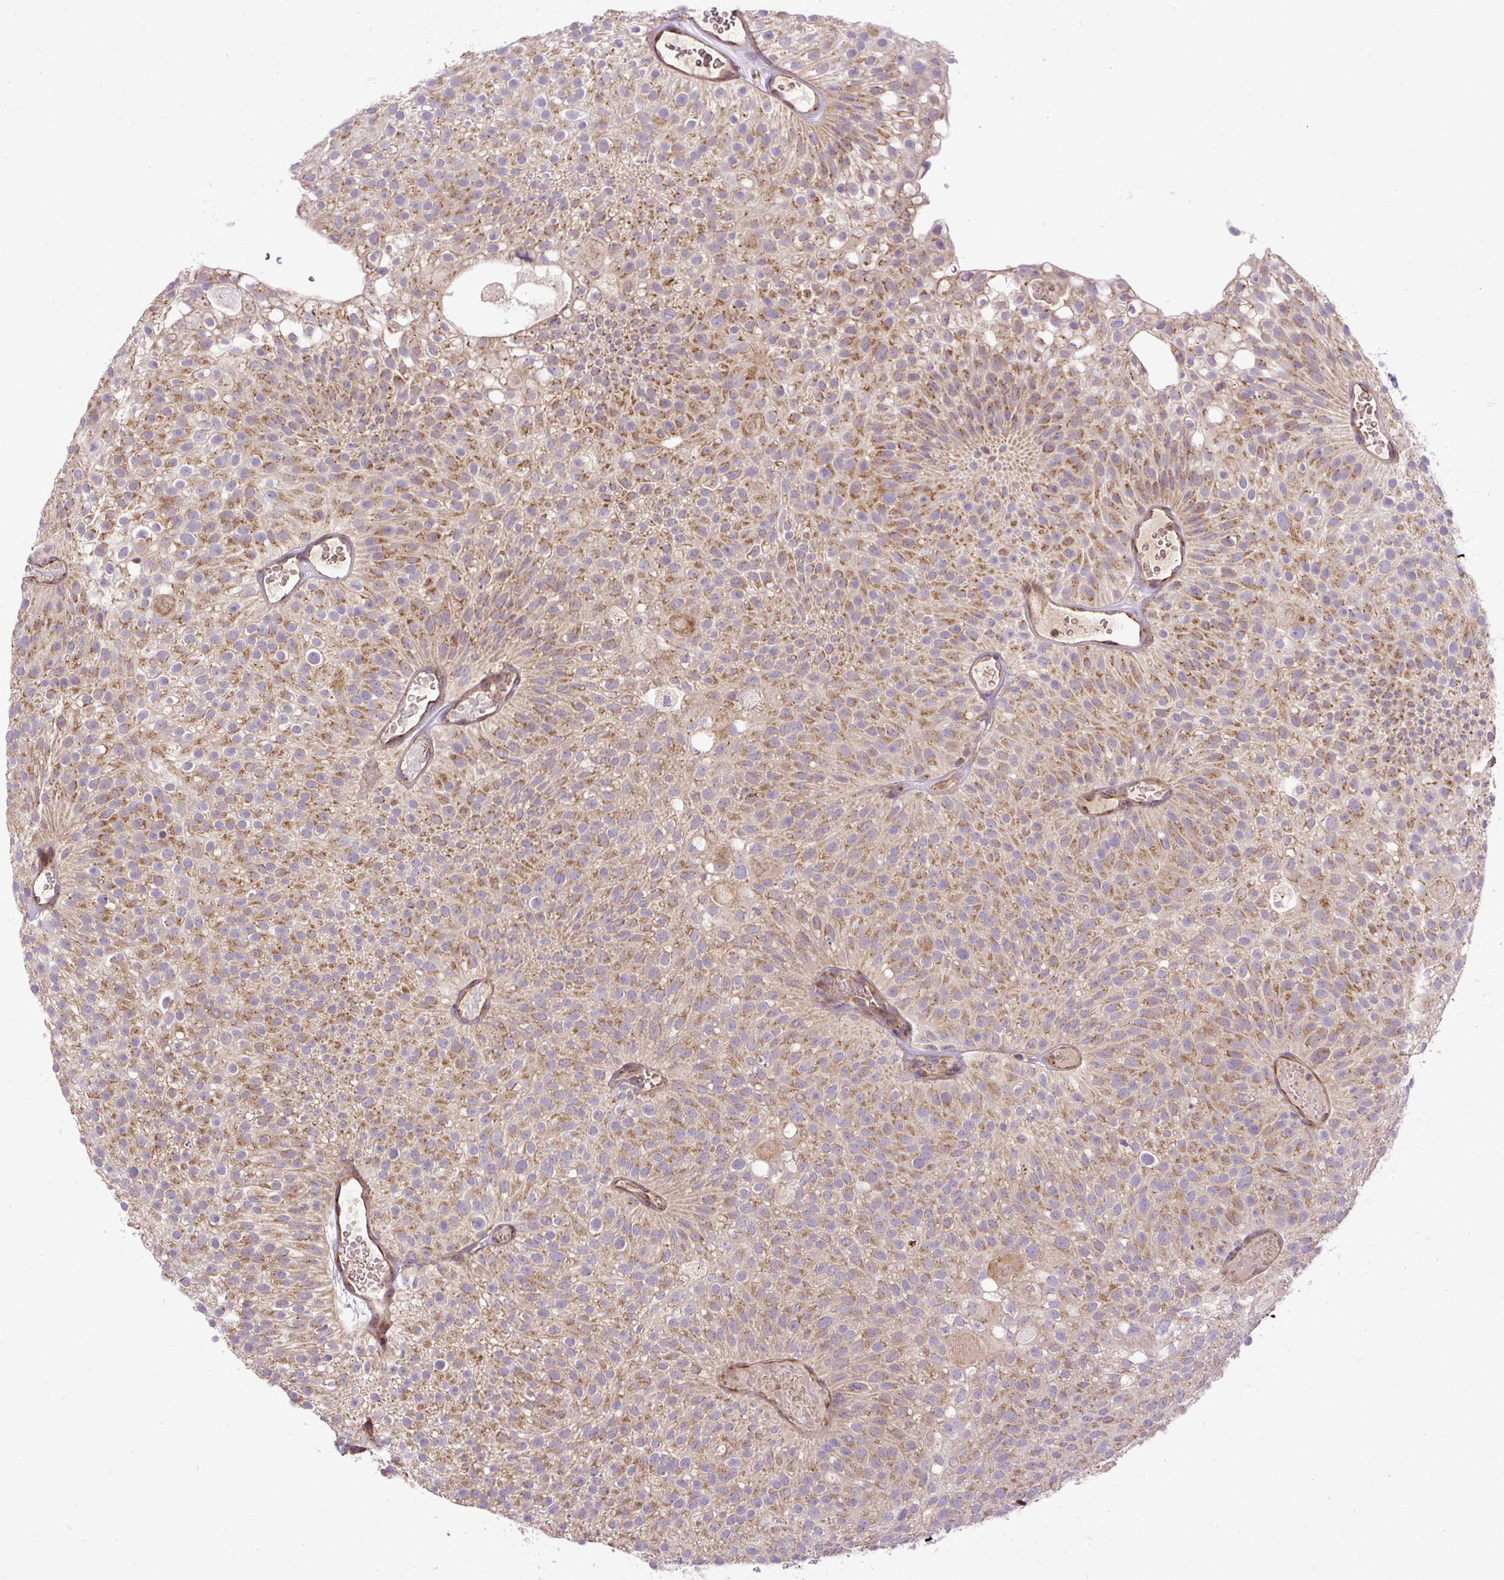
{"staining": {"intensity": "moderate", "quantity": ">75%", "location": "cytoplasmic/membranous"}, "tissue": "urothelial cancer", "cell_type": "Tumor cells", "image_type": "cancer", "snomed": [{"axis": "morphology", "description": "Urothelial carcinoma, Low grade"}, {"axis": "topography", "description": "Urinary bladder"}], "caption": "A brown stain shows moderate cytoplasmic/membranous expression of a protein in human urothelial cancer tumor cells. (Brightfield microscopy of DAB IHC at high magnification).", "gene": "ZNF547", "patient": {"sex": "male", "age": 78}}